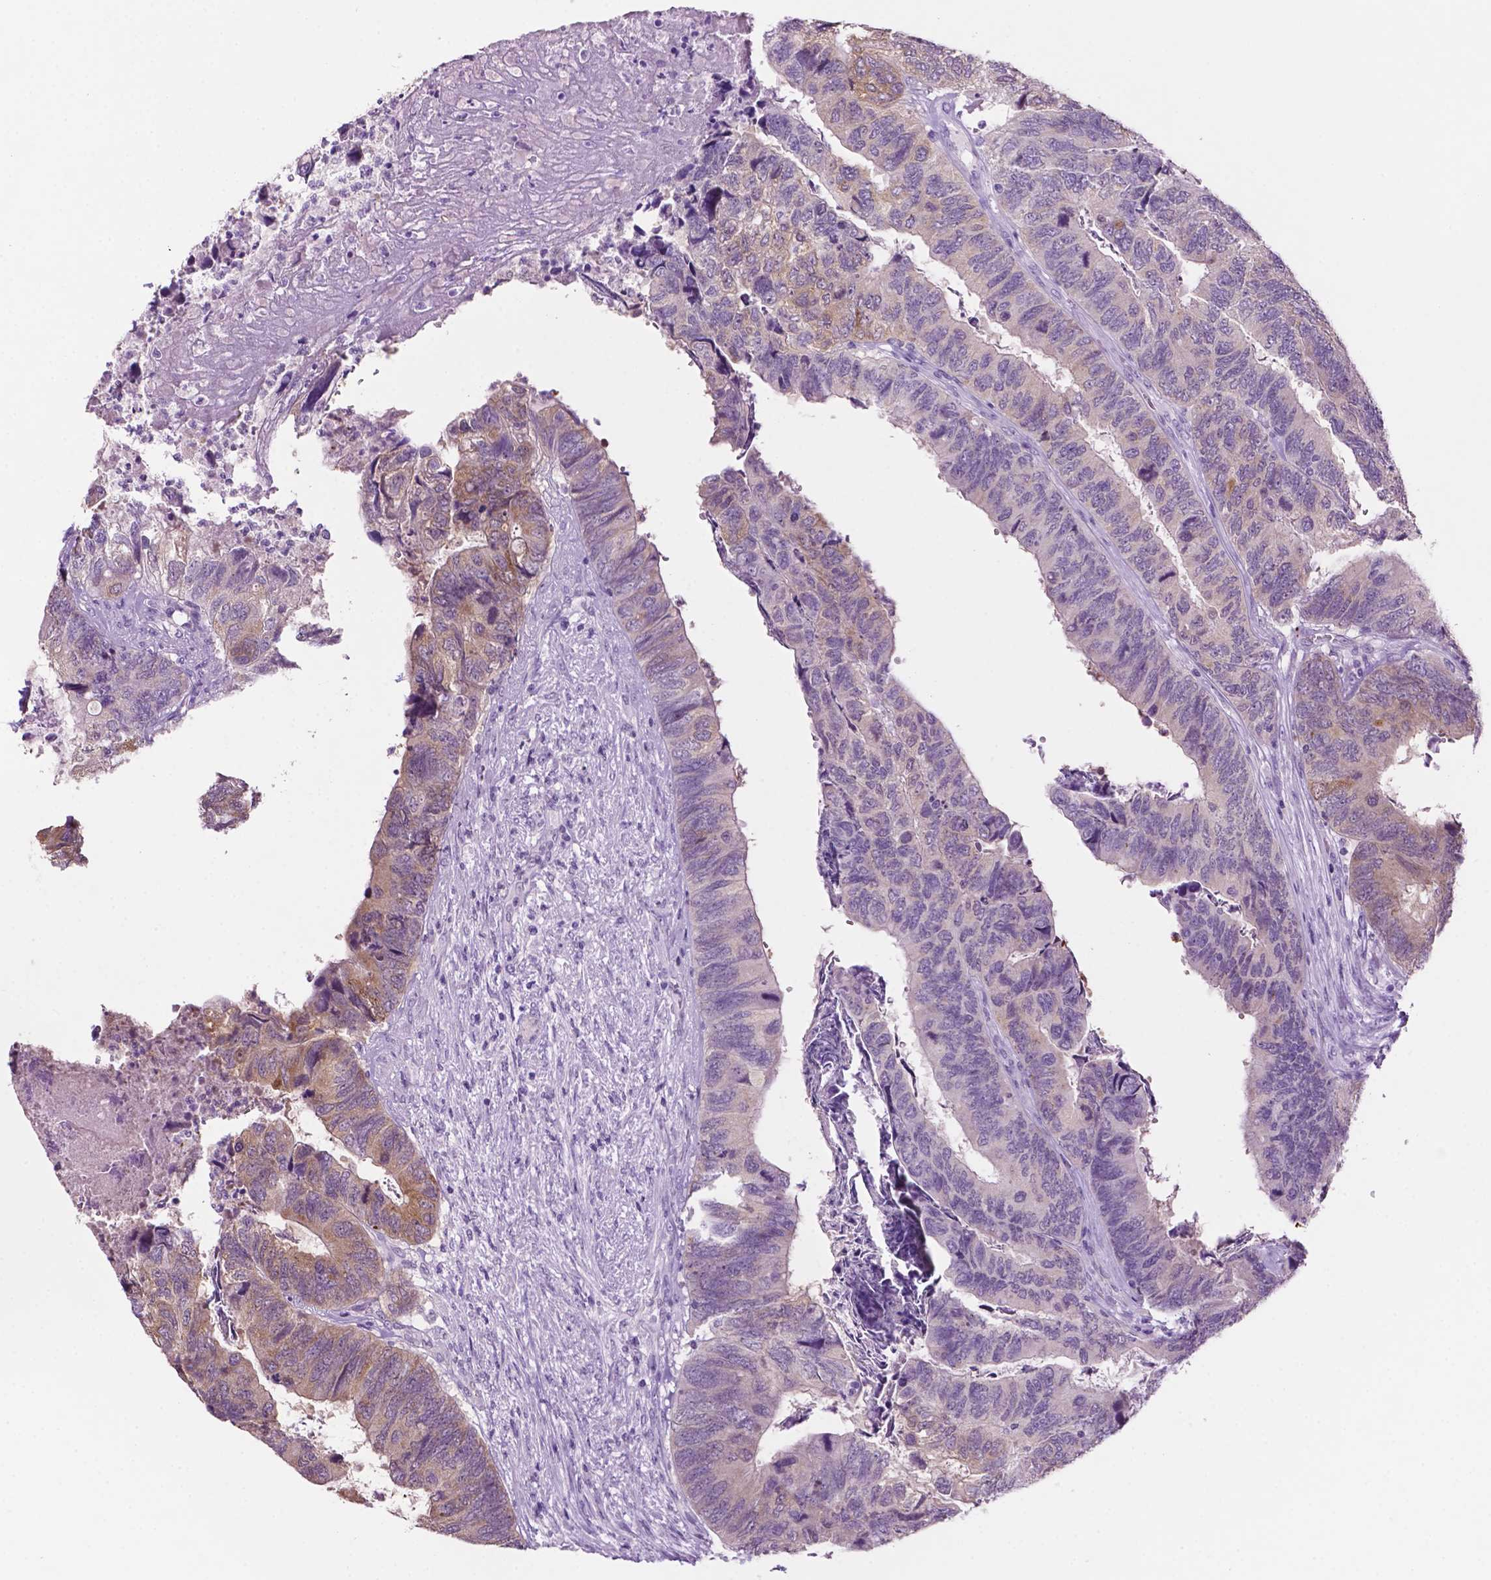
{"staining": {"intensity": "weak", "quantity": "<25%", "location": "cytoplasmic/membranous"}, "tissue": "colorectal cancer", "cell_type": "Tumor cells", "image_type": "cancer", "snomed": [{"axis": "morphology", "description": "Adenocarcinoma, NOS"}, {"axis": "topography", "description": "Colon"}], "caption": "The image shows no significant staining in tumor cells of colorectal adenocarcinoma.", "gene": "PHGR1", "patient": {"sex": "female", "age": 67}}